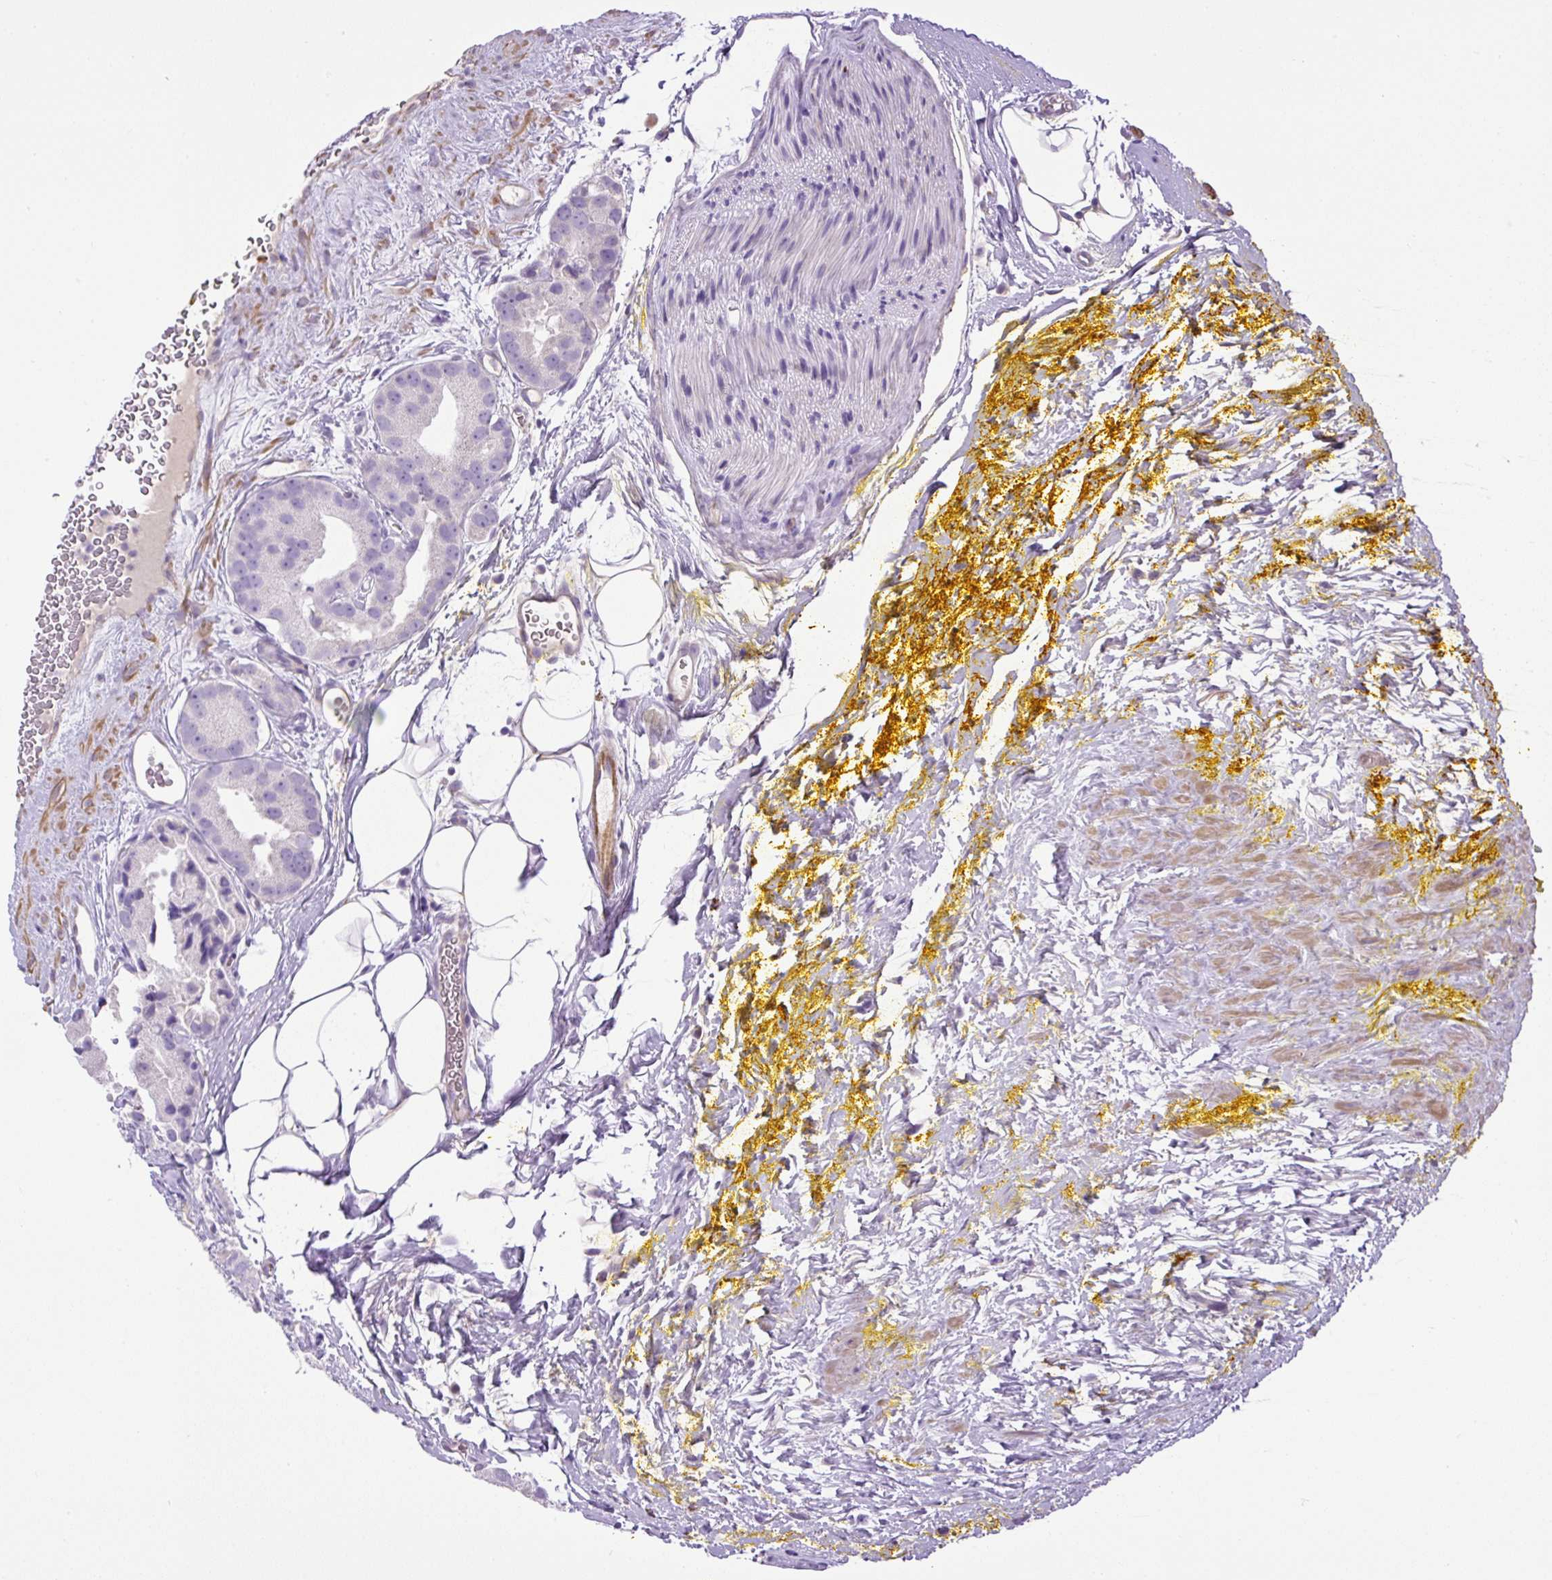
{"staining": {"intensity": "negative", "quantity": "none", "location": "none"}, "tissue": "prostate cancer", "cell_type": "Tumor cells", "image_type": "cancer", "snomed": [{"axis": "morphology", "description": "Adenocarcinoma, High grade"}, {"axis": "topography", "description": "Prostate"}], "caption": "This is a photomicrograph of IHC staining of prostate cancer, which shows no expression in tumor cells. (DAB immunohistochemistry (IHC), high magnification).", "gene": "VWA7", "patient": {"sex": "male", "age": 63}}